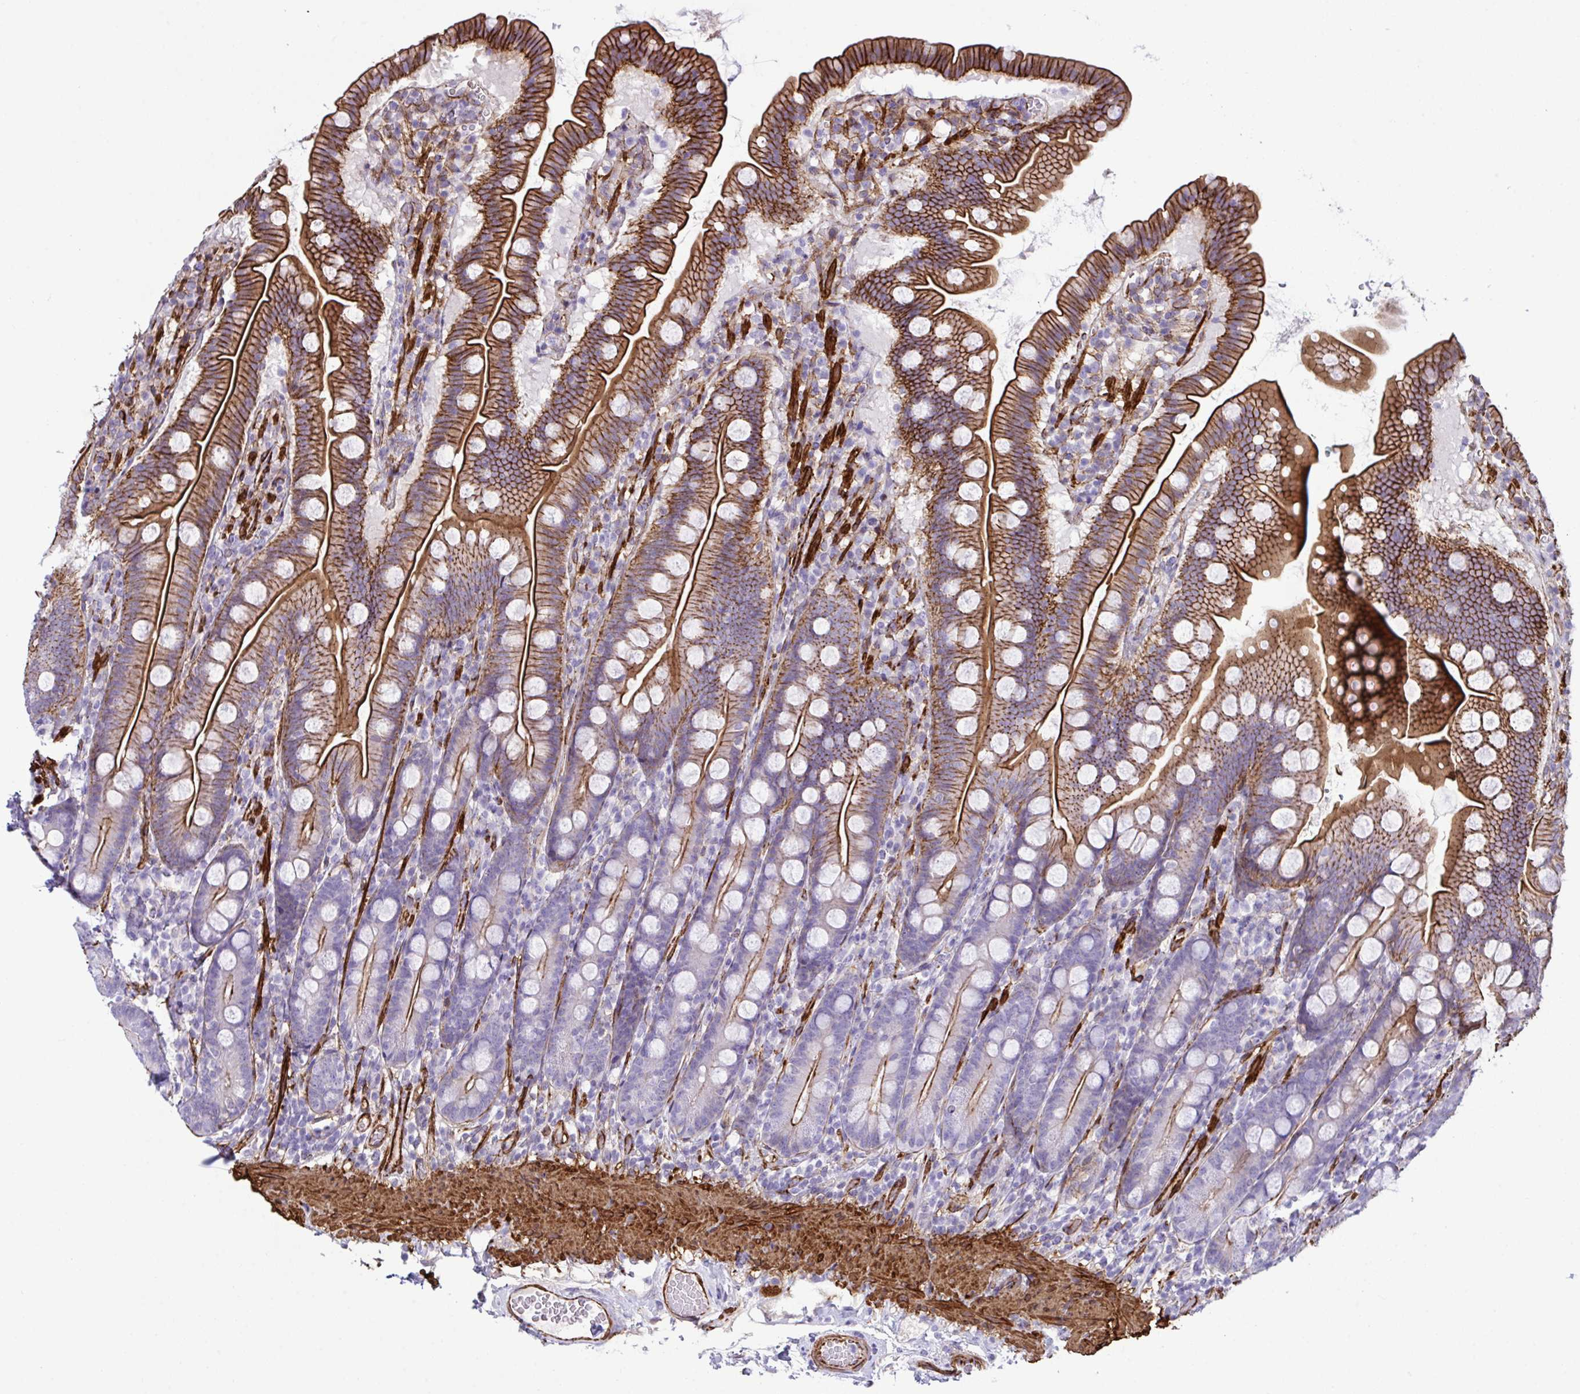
{"staining": {"intensity": "strong", "quantity": "25%-75%", "location": "cytoplasmic/membranous"}, "tissue": "duodenum", "cell_type": "Glandular cells", "image_type": "normal", "snomed": [{"axis": "morphology", "description": "Normal tissue, NOS"}, {"axis": "topography", "description": "Duodenum"}], "caption": "Immunohistochemistry histopathology image of benign duodenum: duodenum stained using immunohistochemistry shows high levels of strong protein expression localized specifically in the cytoplasmic/membranous of glandular cells, appearing as a cytoplasmic/membranous brown color.", "gene": "SYNPO2L", "patient": {"sex": "female", "age": 67}}